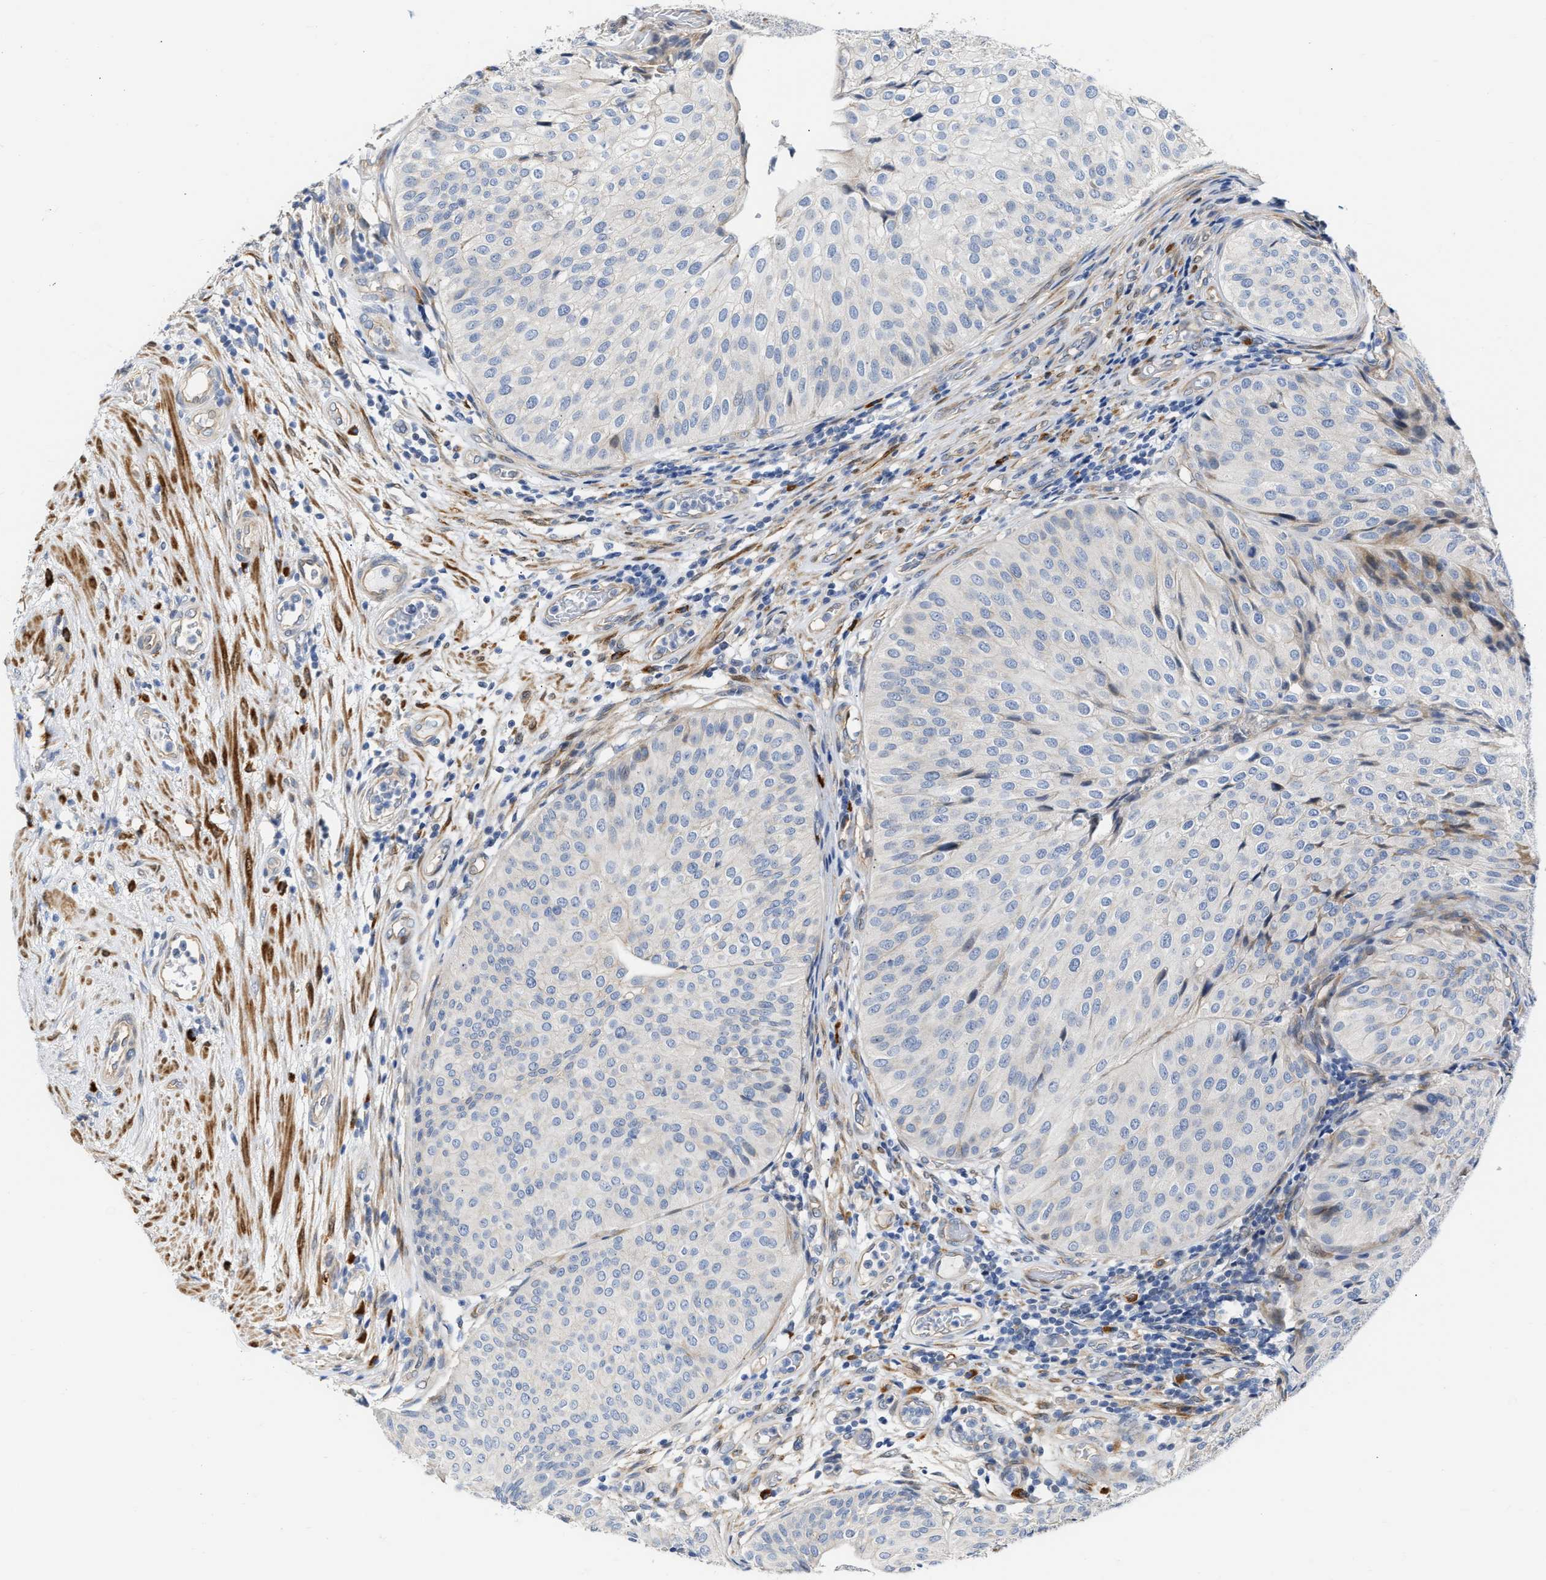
{"staining": {"intensity": "negative", "quantity": "none", "location": "none"}, "tissue": "urothelial cancer", "cell_type": "Tumor cells", "image_type": "cancer", "snomed": [{"axis": "morphology", "description": "Urothelial carcinoma, Low grade"}, {"axis": "topography", "description": "Urinary bladder"}], "caption": "Protein analysis of urothelial cancer reveals no significant staining in tumor cells.", "gene": "FHL1", "patient": {"sex": "male", "age": 67}}